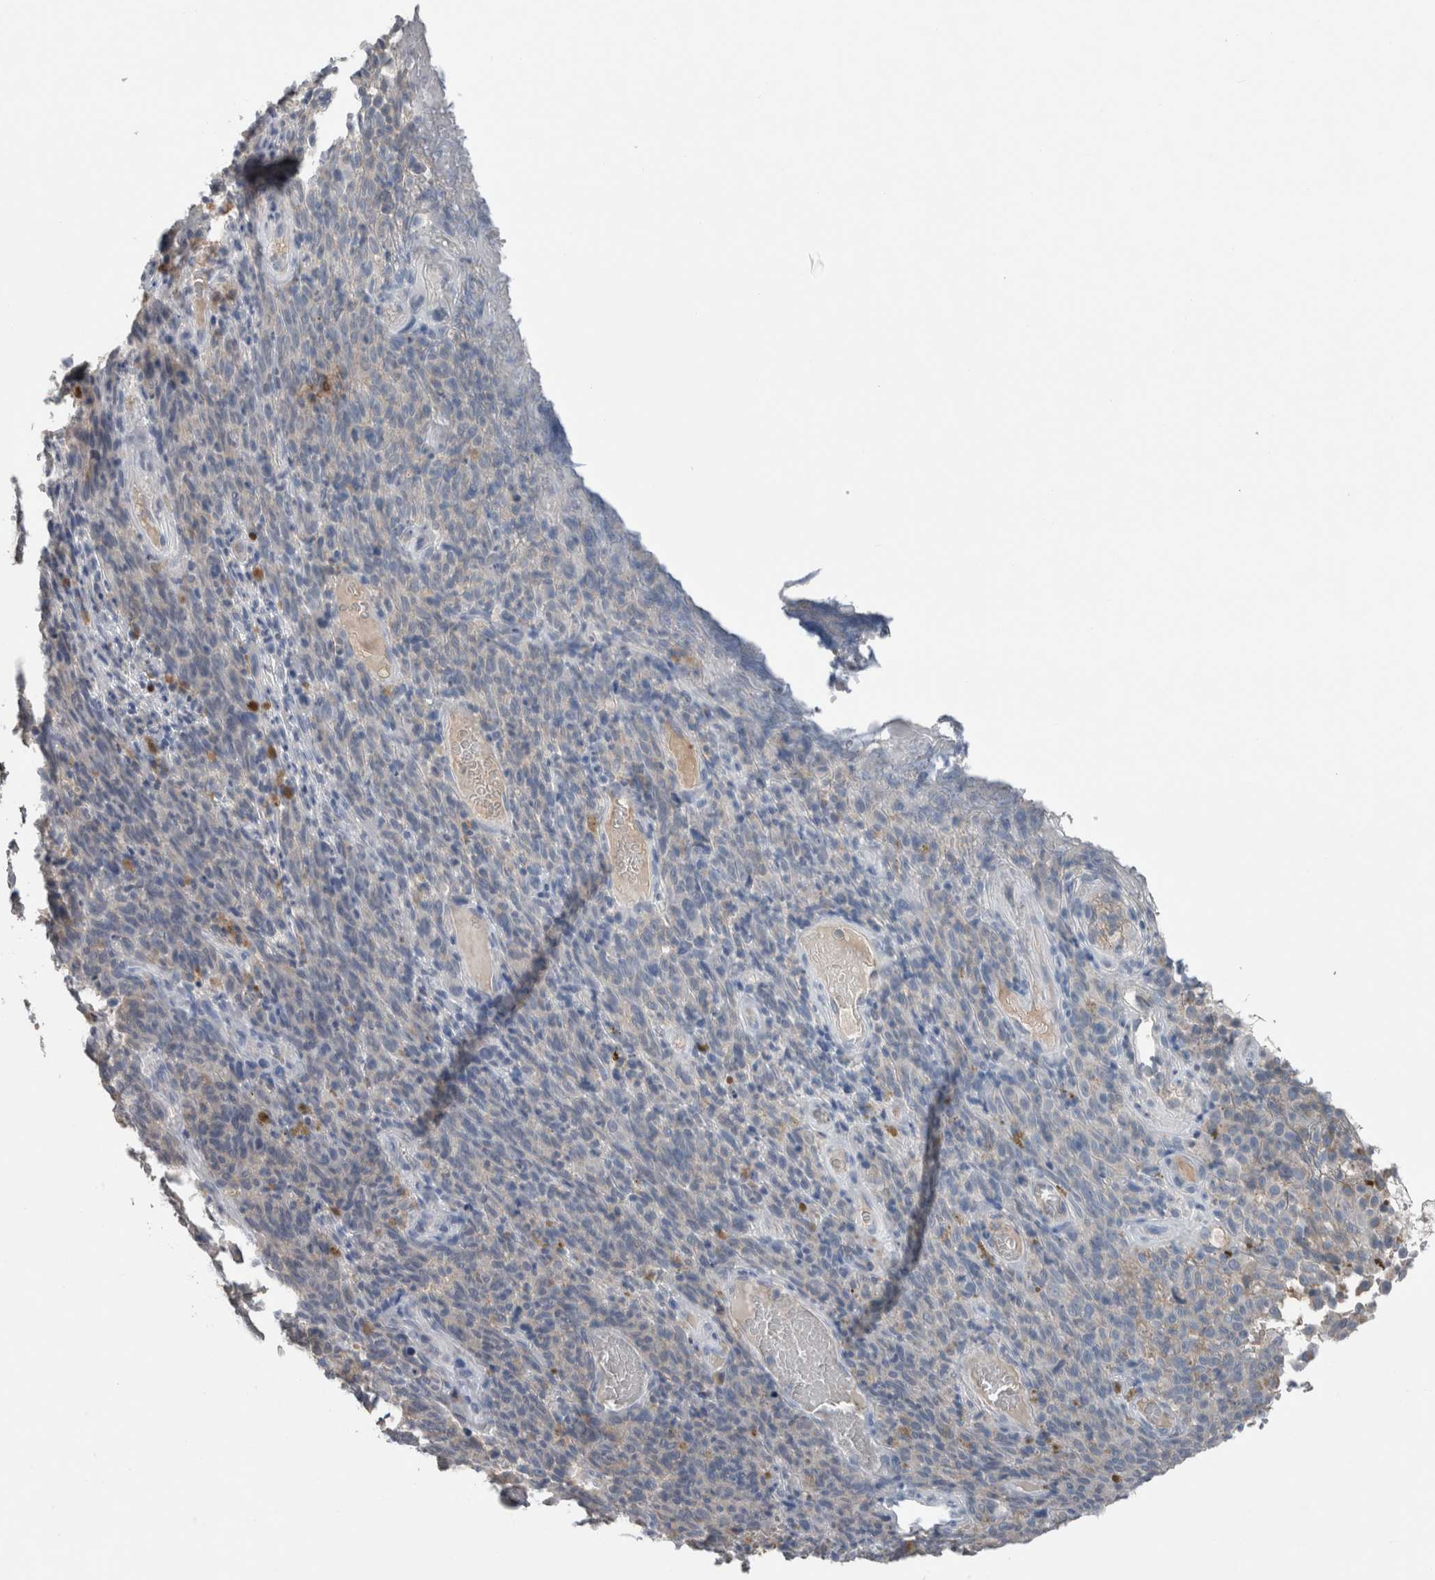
{"staining": {"intensity": "negative", "quantity": "none", "location": "none"}, "tissue": "melanoma", "cell_type": "Tumor cells", "image_type": "cancer", "snomed": [{"axis": "morphology", "description": "Malignant melanoma, NOS"}, {"axis": "topography", "description": "Skin"}], "caption": "An IHC histopathology image of melanoma is shown. There is no staining in tumor cells of melanoma. (Brightfield microscopy of DAB (3,3'-diaminobenzidine) IHC at high magnification).", "gene": "CRNN", "patient": {"sex": "female", "age": 82}}